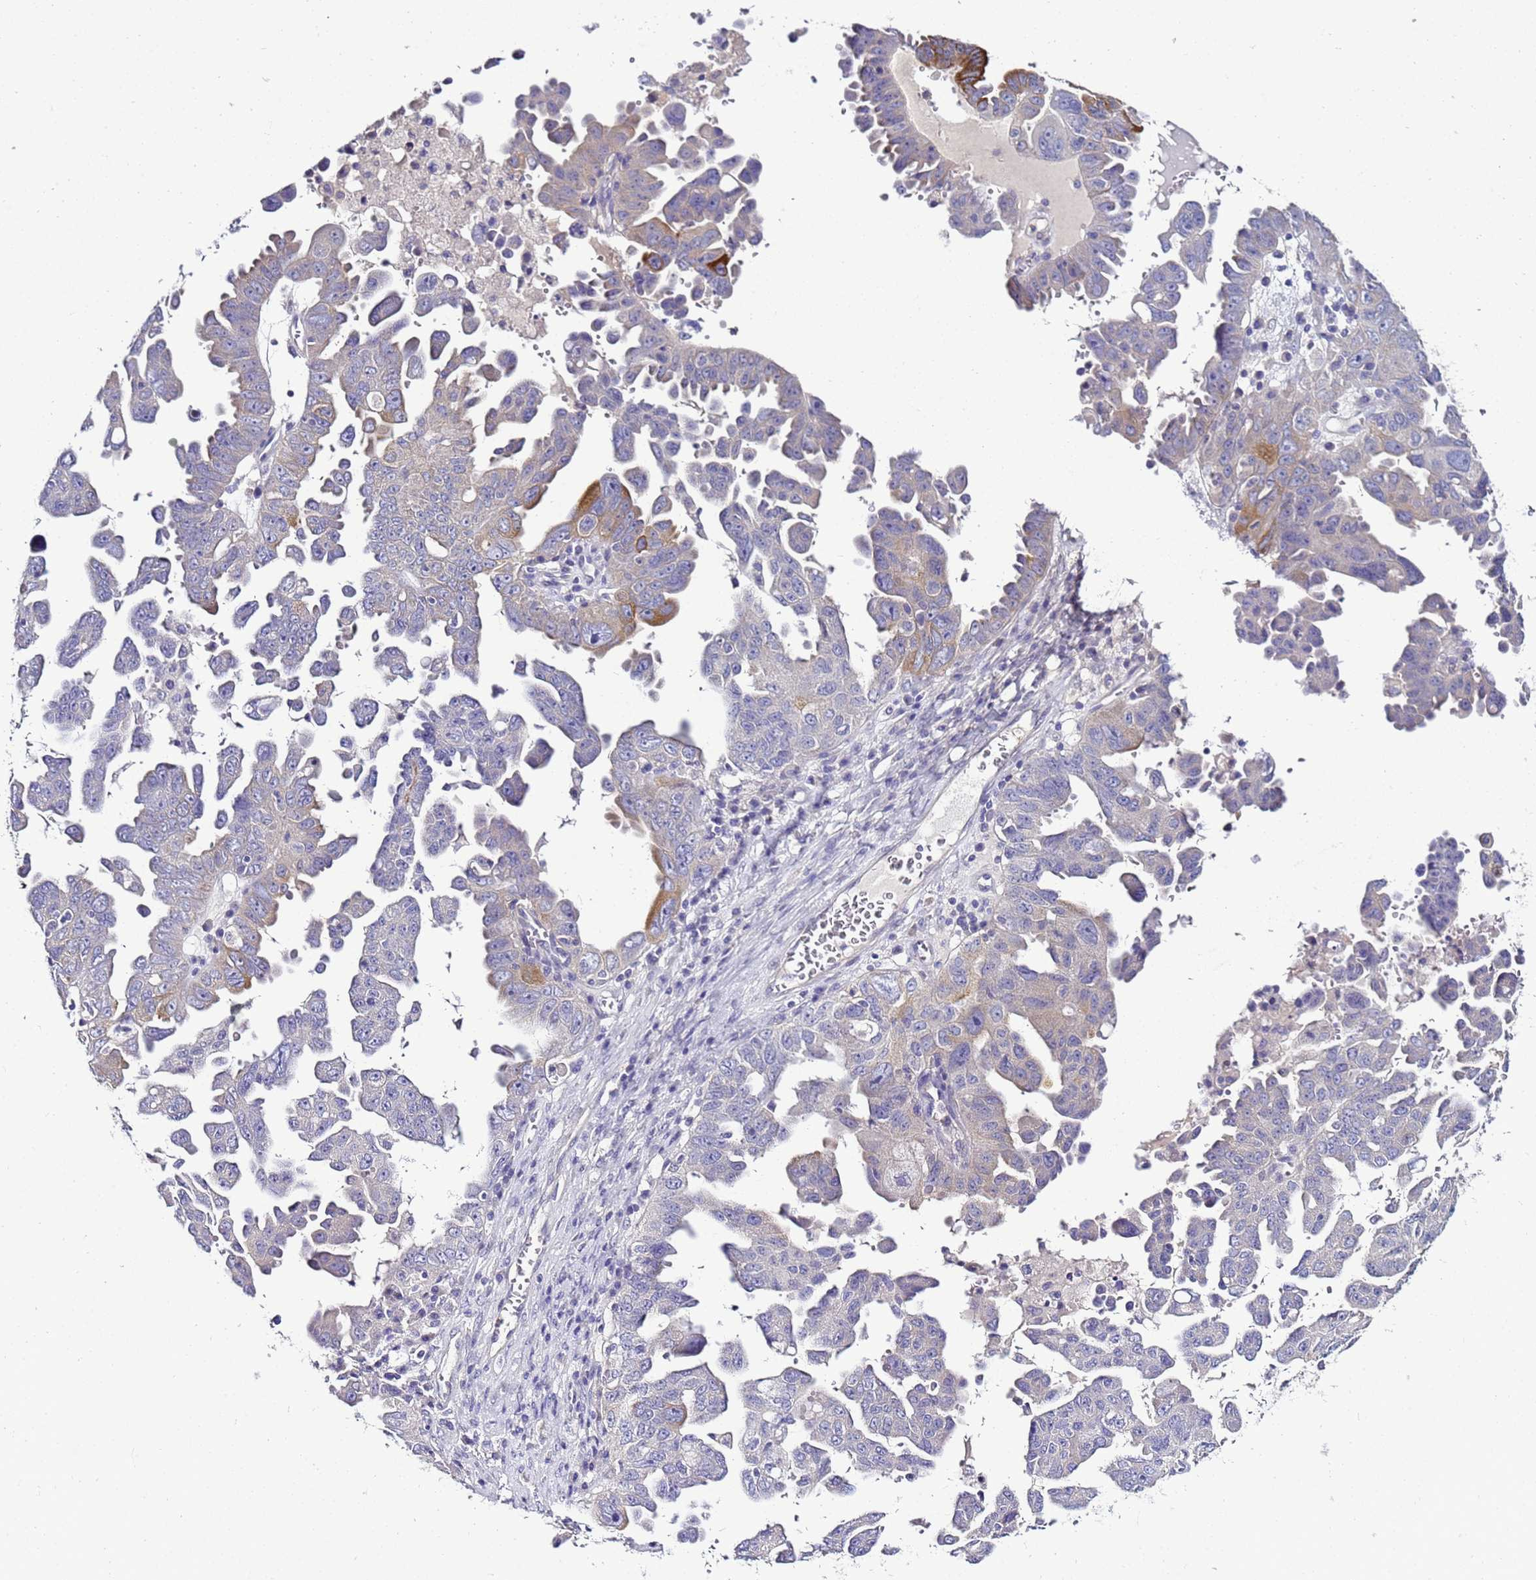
{"staining": {"intensity": "moderate", "quantity": "<25%", "location": "cytoplasmic/membranous"}, "tissue": "ovarian cancer", "cell_type": "Tumor cells", "image_type": "cancer", "snomed": [{"axis": "morphology", "description": "Carcinoma, endometroid"}, {"axis": "topography", "description": "Ovary"}], "caption": "Moderate cytoplasmic/membranous positivity is appreciated in approximately <25% of tumor cells in ovarian endometroid carcinoma.", "gene": "FAM166B", "patient": {"sex": "female", "age": 62}}